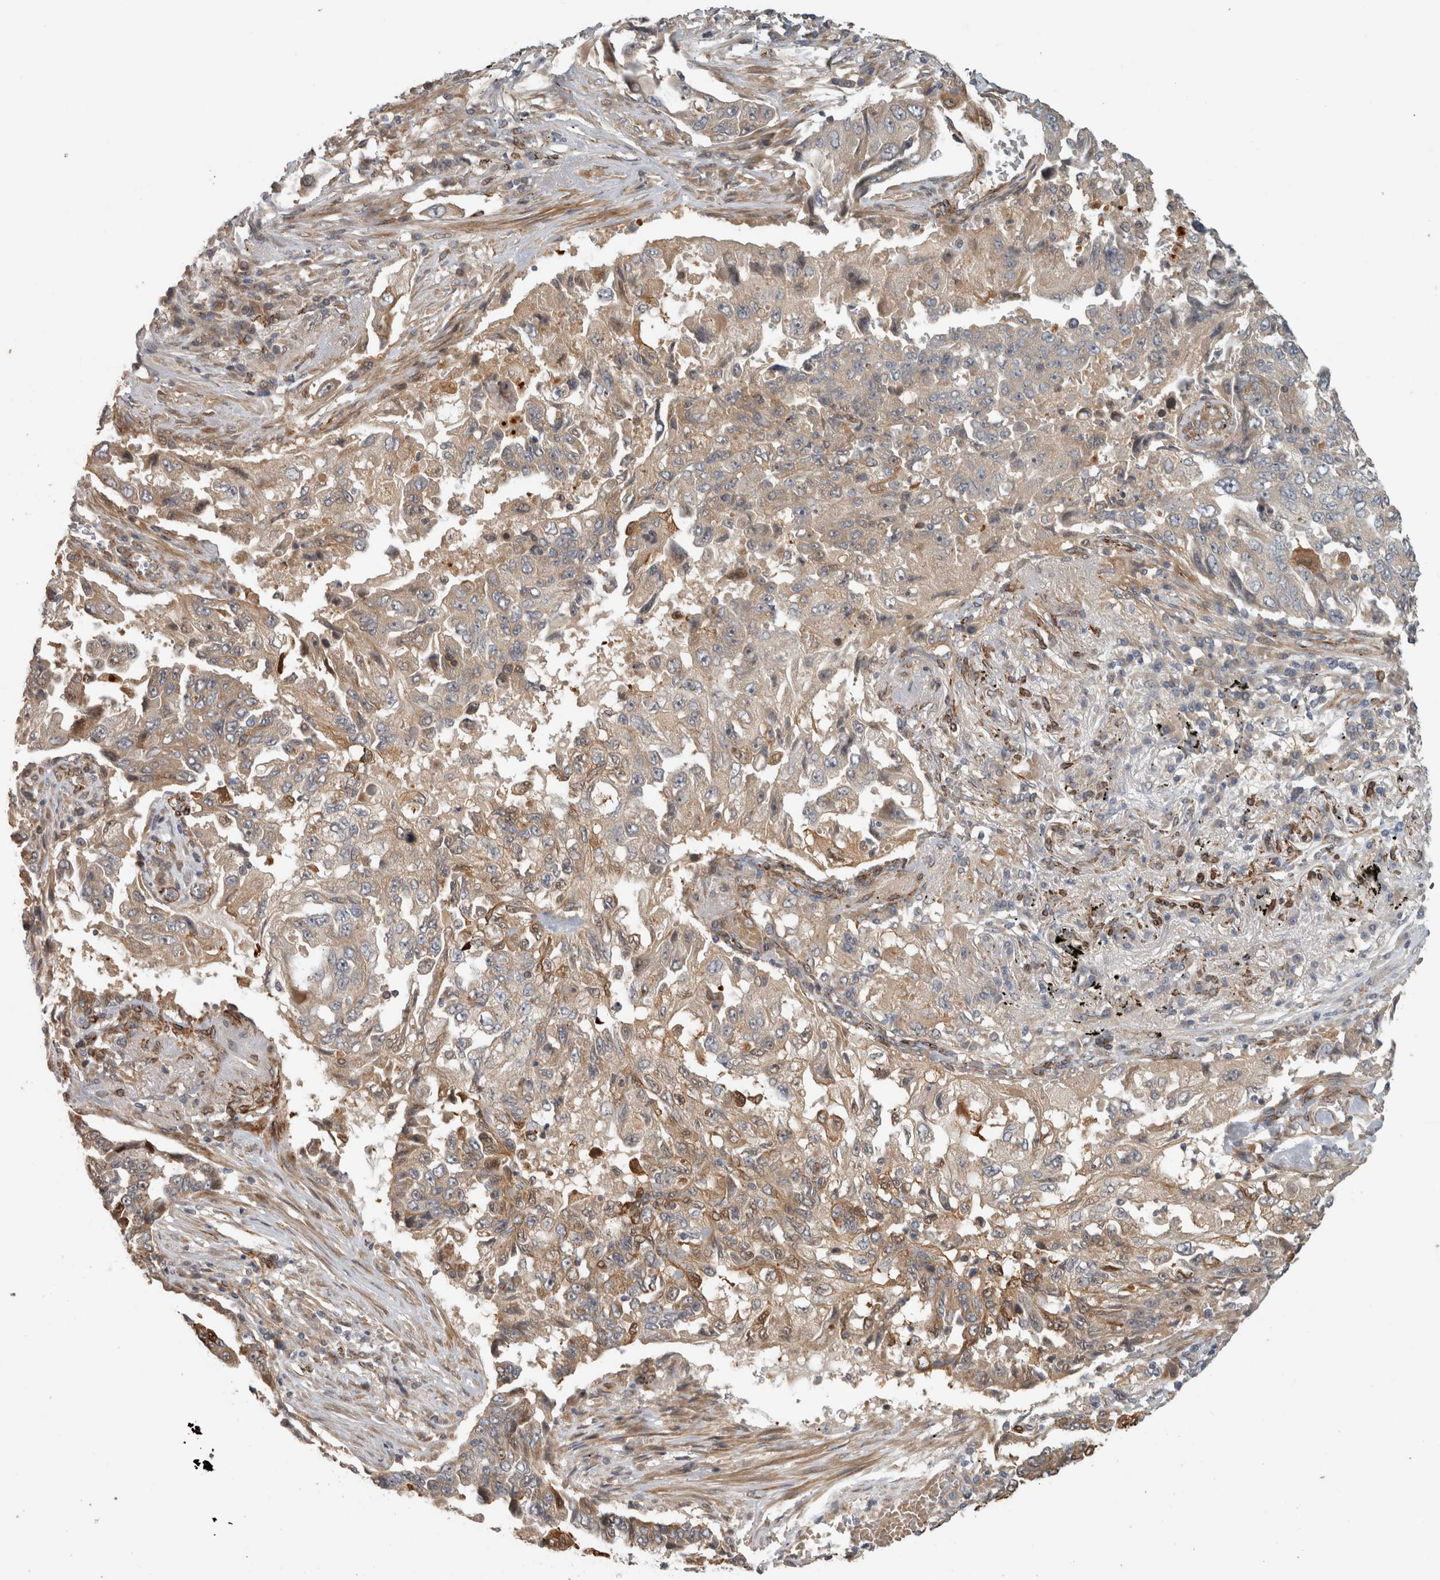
{"staining": {"intensity": "weak", "quantity": "25%-75%", "location": "cytoplasmic/membranous"}, "tissue": "lung cancer", "cell_type": "Tumor cells", "image_type": "cancer", "snomed": [{"axis": "morphology", "description": "Adenocarcinoma, NOS"}, {"axis": "topography", "description": "Lung"}], "caption": "Protein expression analysis of adenocarcinoma (lung) reveals weak cytoplasmic/membranous positivity in about 25%-75% of tumor cells.", "gene": "SIPA1L2", "patient": {"sex": "female", "age": 51}}